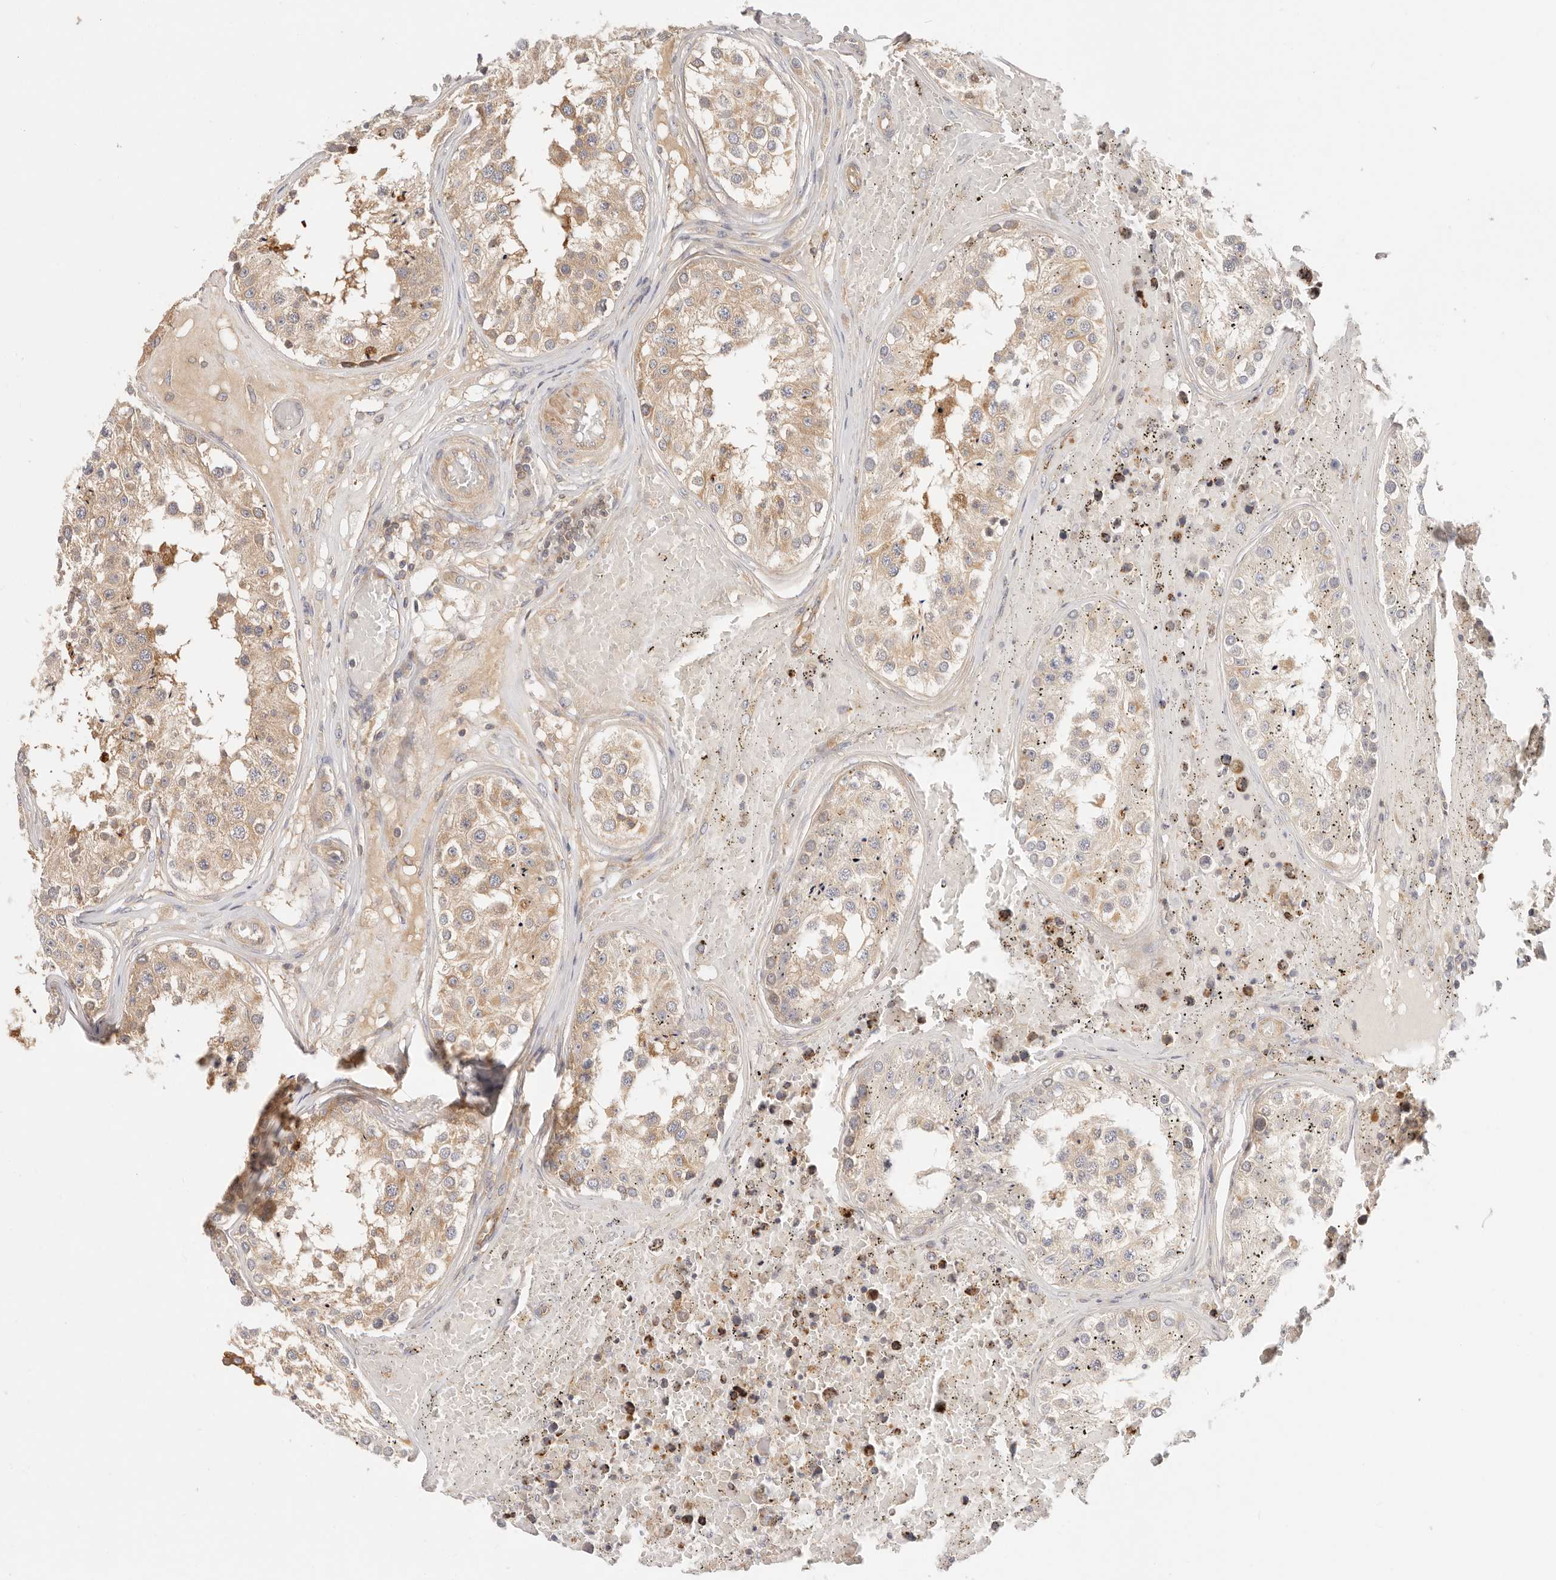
{"staining": {"intensity": "strong", "quantity": ">75%", "location": "cytoplasmic/membranous"}, "tissue": "testis cancer", "cell_type": "Tumor cells", "image_type": "cancer", "snomed": [{"axis": "morphology", "description": "Carcinoma, Embryonal, NOS"}, {"axis": "topography", "description": "Testis"}], "caption": "Human embryonal carcinoma (testis) stained with a brown dye reveals strong cytoplasmic/membranous positive expression in approximately >75% of tumor cells.", "gene": "KCMF1", "patient": {"sex": "male", "age": 25}}